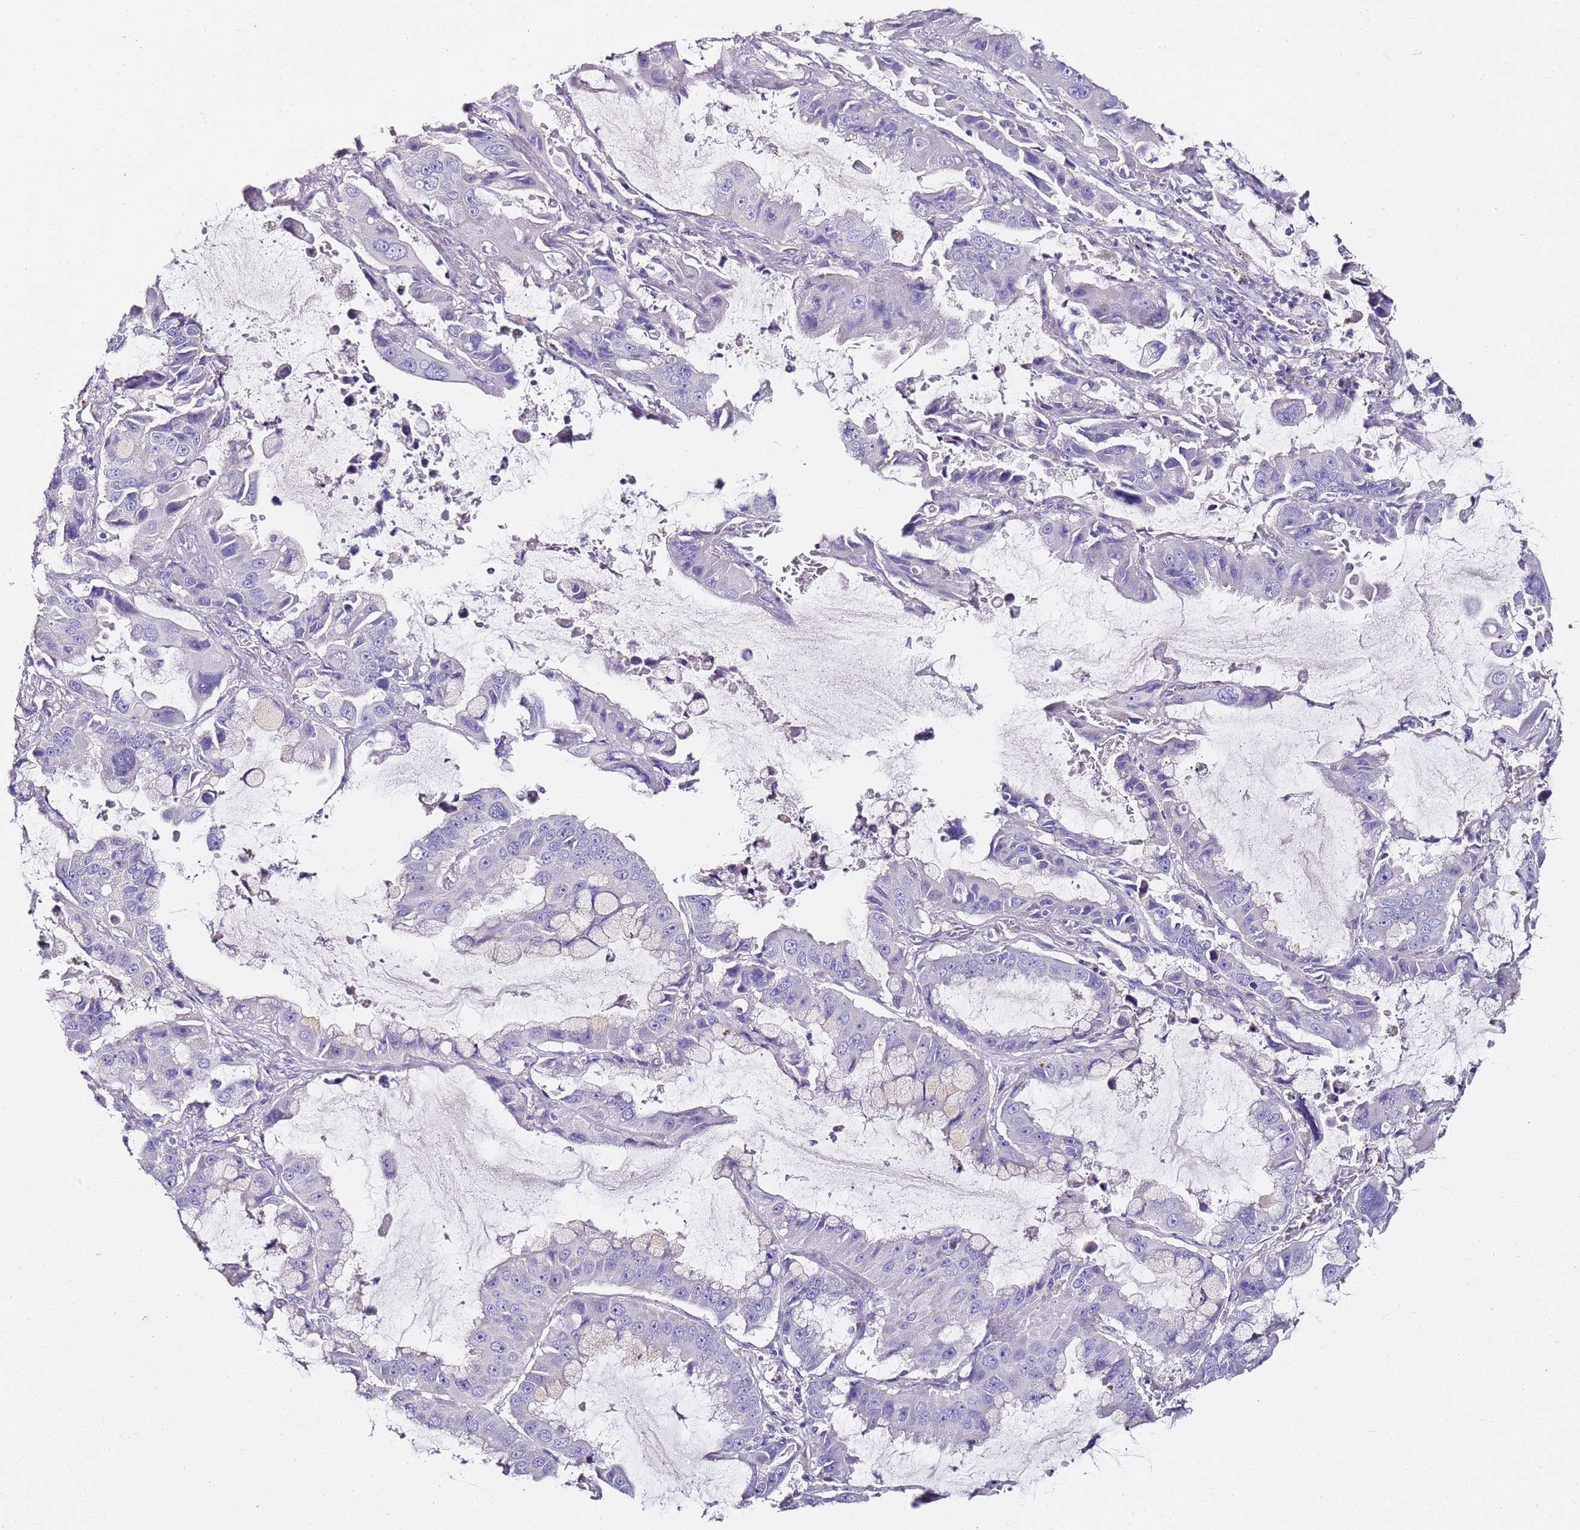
{"staining": {"intensity": "negative", "quantity": "none", "location": "none"}, "tissue": "lung cancer", "cell_type": "Tumor cells", "image_type": "cancer", "snomed": [{"axis": "morphology", "description": "Adenocarcinoma, NOS"}, {"axis": "topography", "description": "Lung"}], "caption": "Immunohistochemistry (IHC) of lung cancer reveals no staining in tumor cells.", "gene": "MYBPC3", "patient": {"sex": "male", "age": 64}}